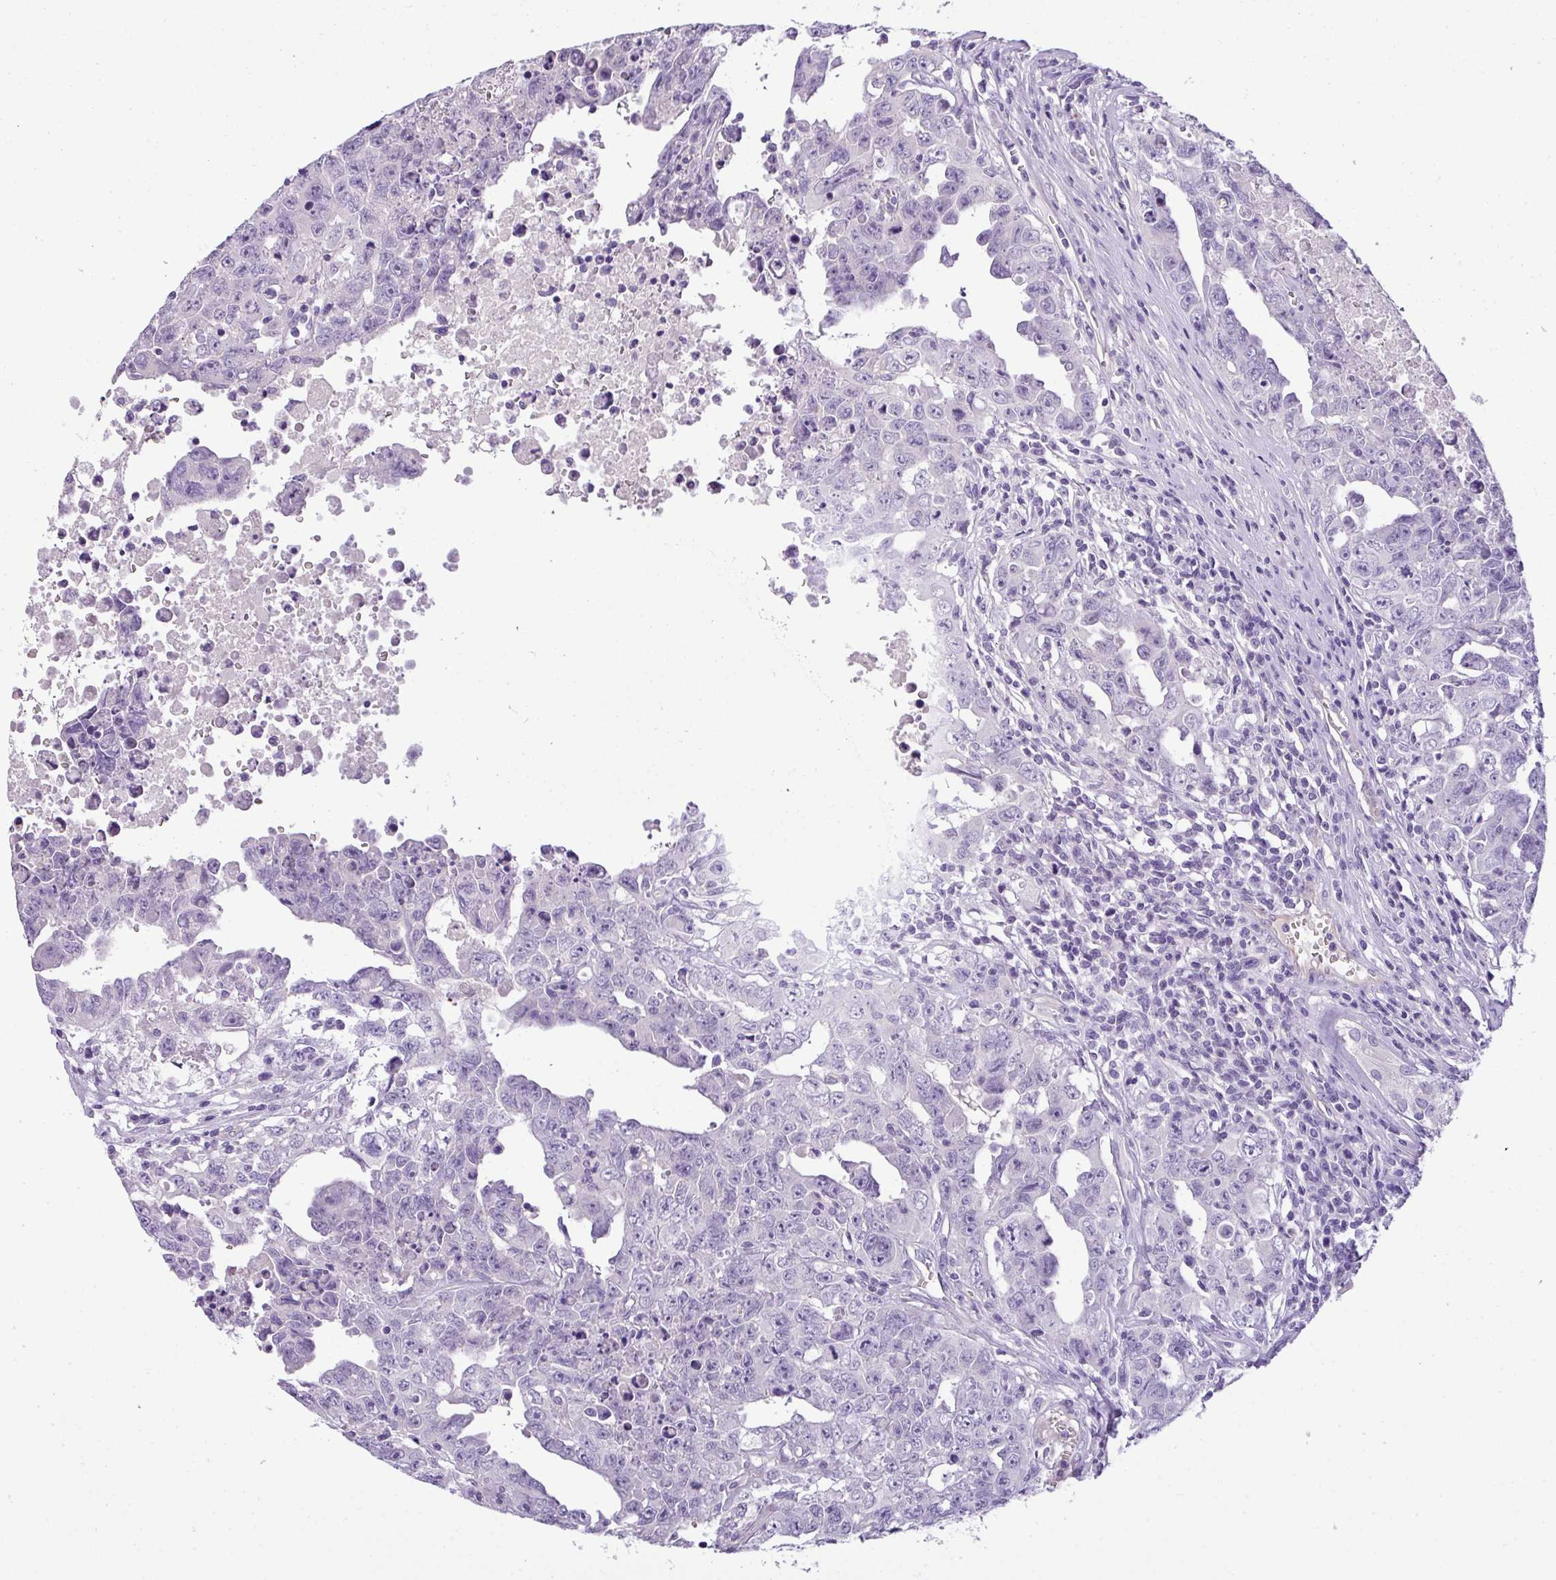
{"staining": {"intensity": "negative", "quantity": "none", "location": "none"}, "tissue": "testis cancer", "cell_type": "Tumor cells", "image_type": "cancer", "snomed": [{"axis": "morphology", "description": "Carcinoma, Embryonal, NOS"}, {"axis": "topography", "description": "Testis"}], "caption": "An immunohistochemistry histopathology image of embryonal carcinoma (testis) is shown. There is no staining in tumor cells of embryonal carcinoma (testis).", "gene": "ENSG00000273748", "patient": {"sex": "male", "age": 24}}